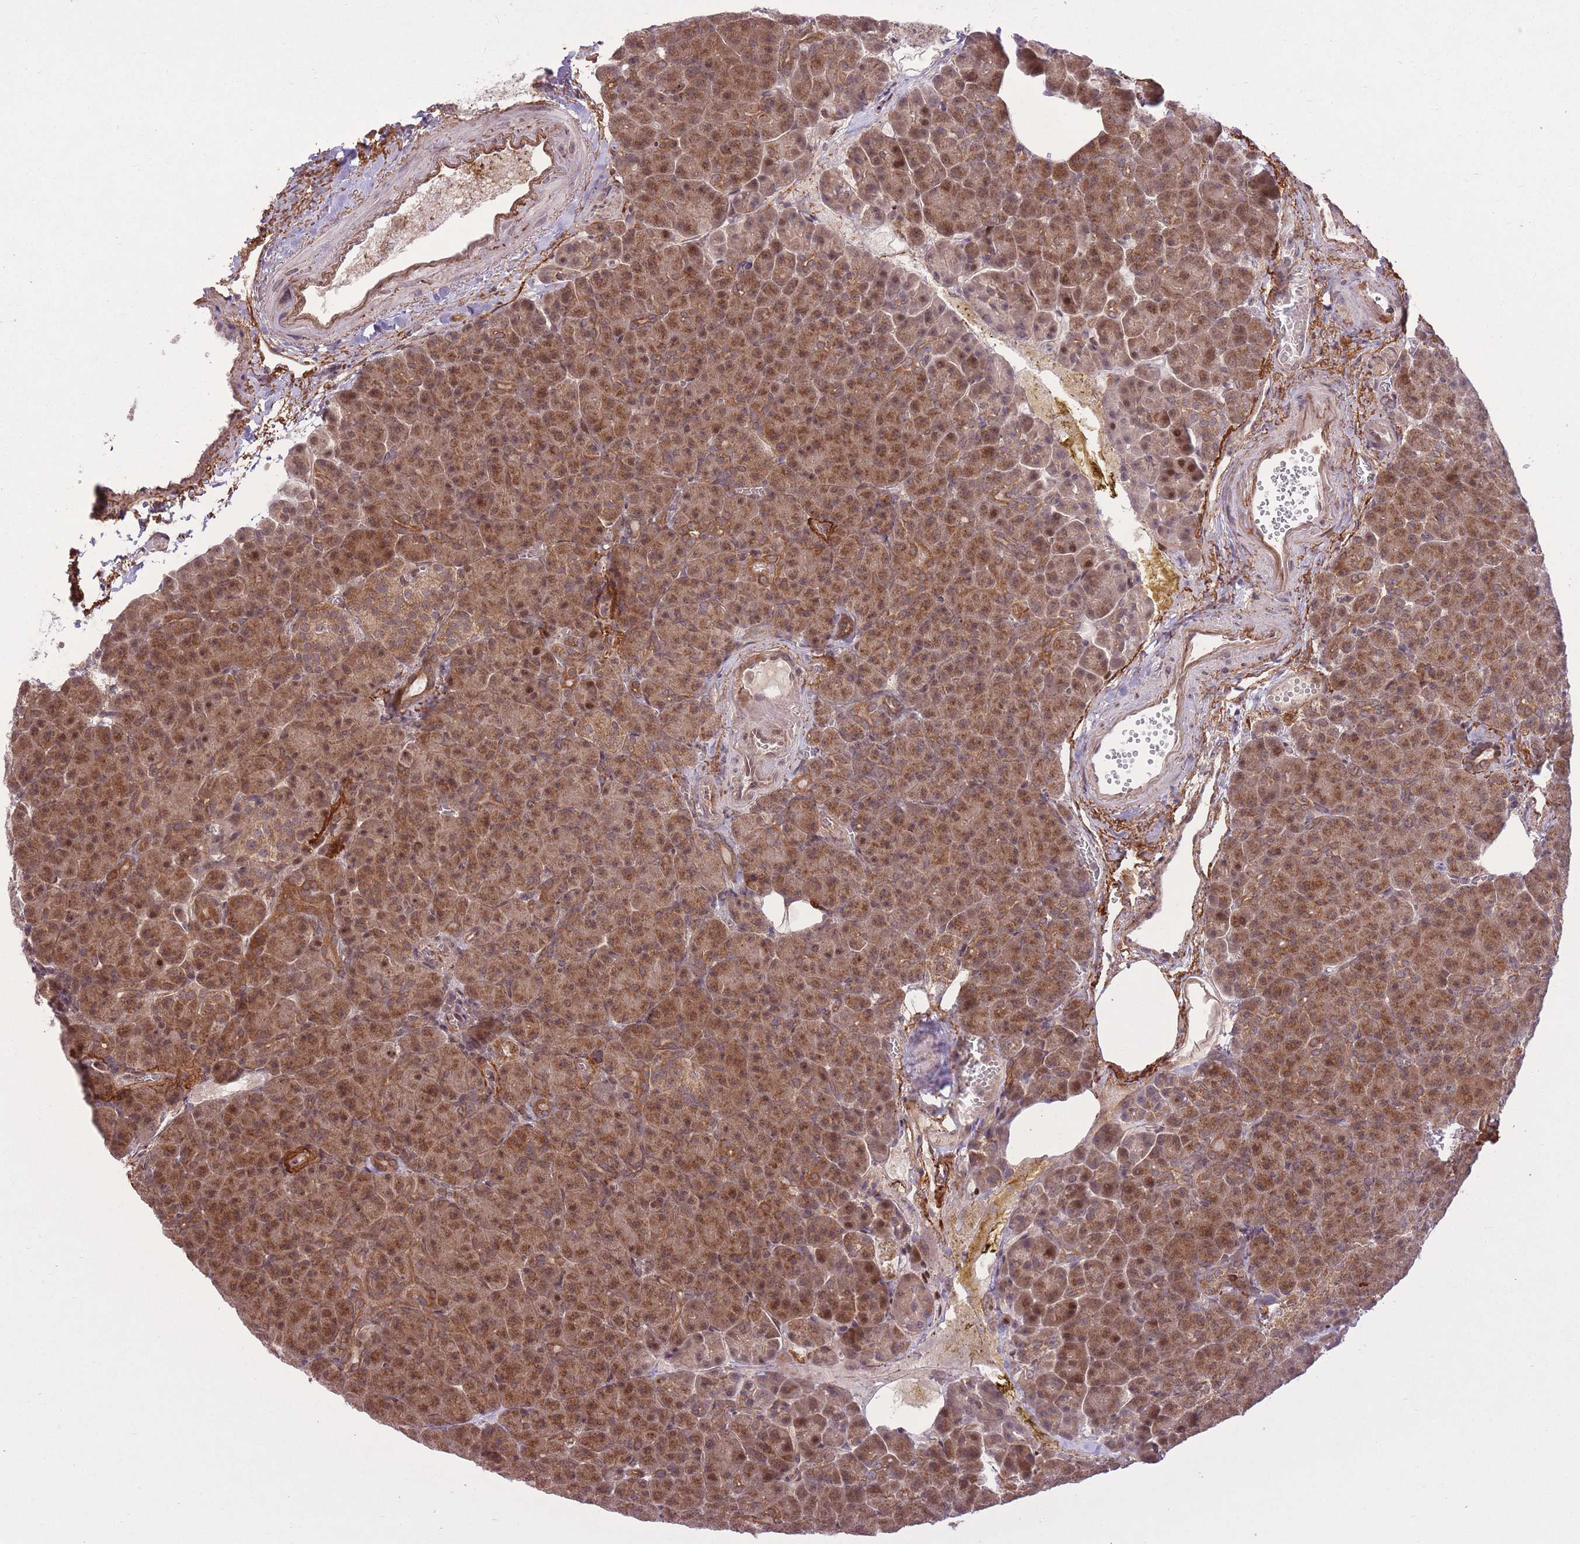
{"staining": {"intensity": "moderate", "quantity": ">75%", "location": "cytoplasmic/membranous,nuclear"}, "tissue": "pancreas", "cell_type": "Exocrine glandular cells", "image_type": "normal", "snomed": [{"axis": "morphology", "description": "Normal tissue, NOS"}, {"axis": "topography", "description": "Pancreas"}], "caption": "IHC (DAB (3,3'-diaminobenzidine)) staining of unremarkable pancreas demonstrates moderate cytoplasmic/membranous,nuclear protein expression in approximately >75% of exocrine glandular cells. Using DAB (brown) and hematoxylin (blue) stains, captured at high magnification using brightfield microscopy.", "gene": "ZNF391", "patient": {"sex": "female", "age": 74}}